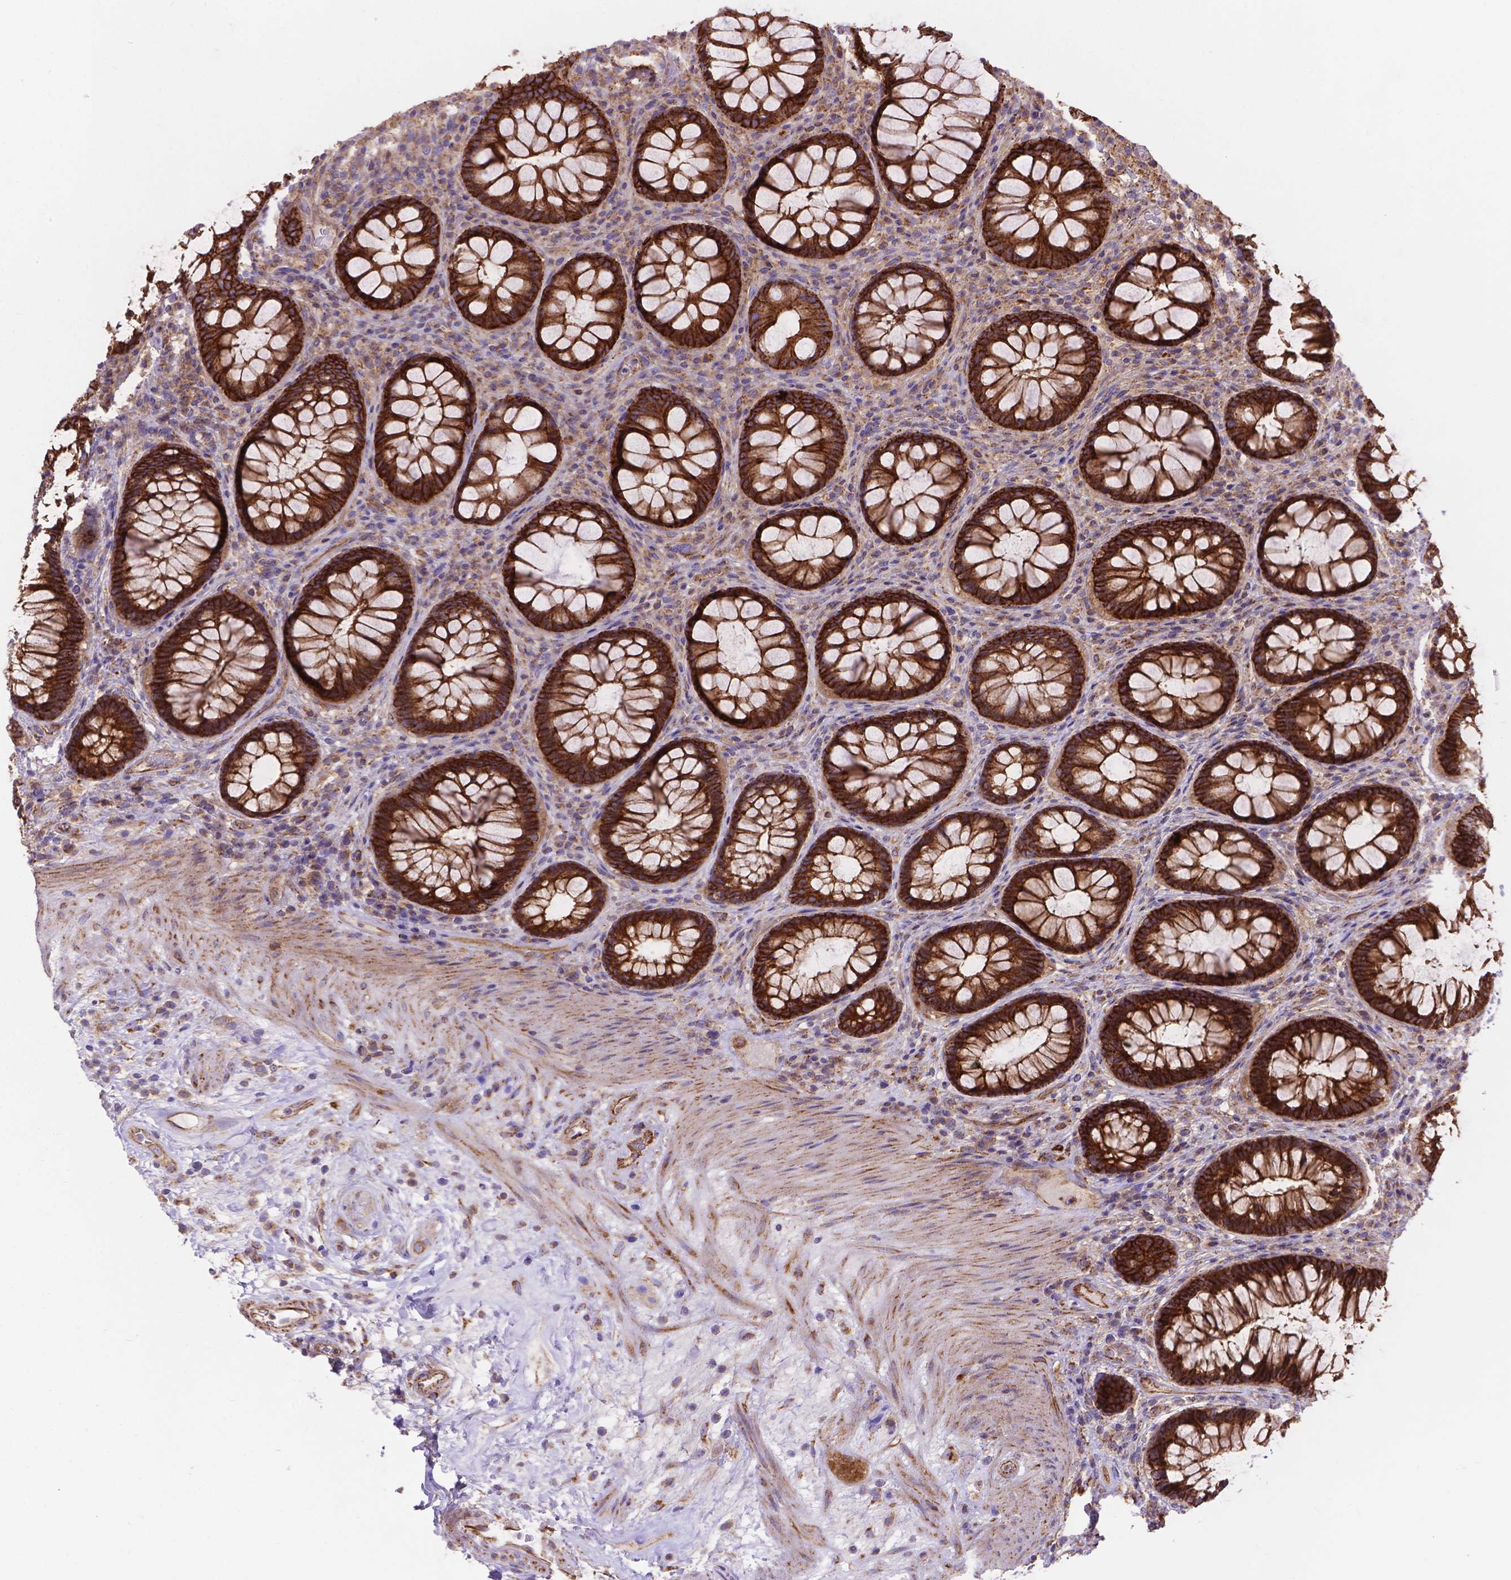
{"staining": {"intensity": "strong", "quantity": ">75%", "location": "cytoplasmic/membranous"}, "tissue": "rectum", "cell_type": "Glandular cells", "image_type": "normal", "snomed": [{"axis": "morphology", "description": "Normal tissue, NOS"}, {"axis": "topography", "description": "Rectum"}], "caption": "A high-resolution micrograph shows immunohistochemistry (IHC) staining of unremarkable rectum, which shows strong cytoplasmic/membranous expression in approximately >75% of glandular cells. (Stains: DAB in brown, nuclei in blue, Microscopy: brightfield microscopy at high magnification).", "gene": "AK3", "patient": {"sex": "male", "age": 72}}